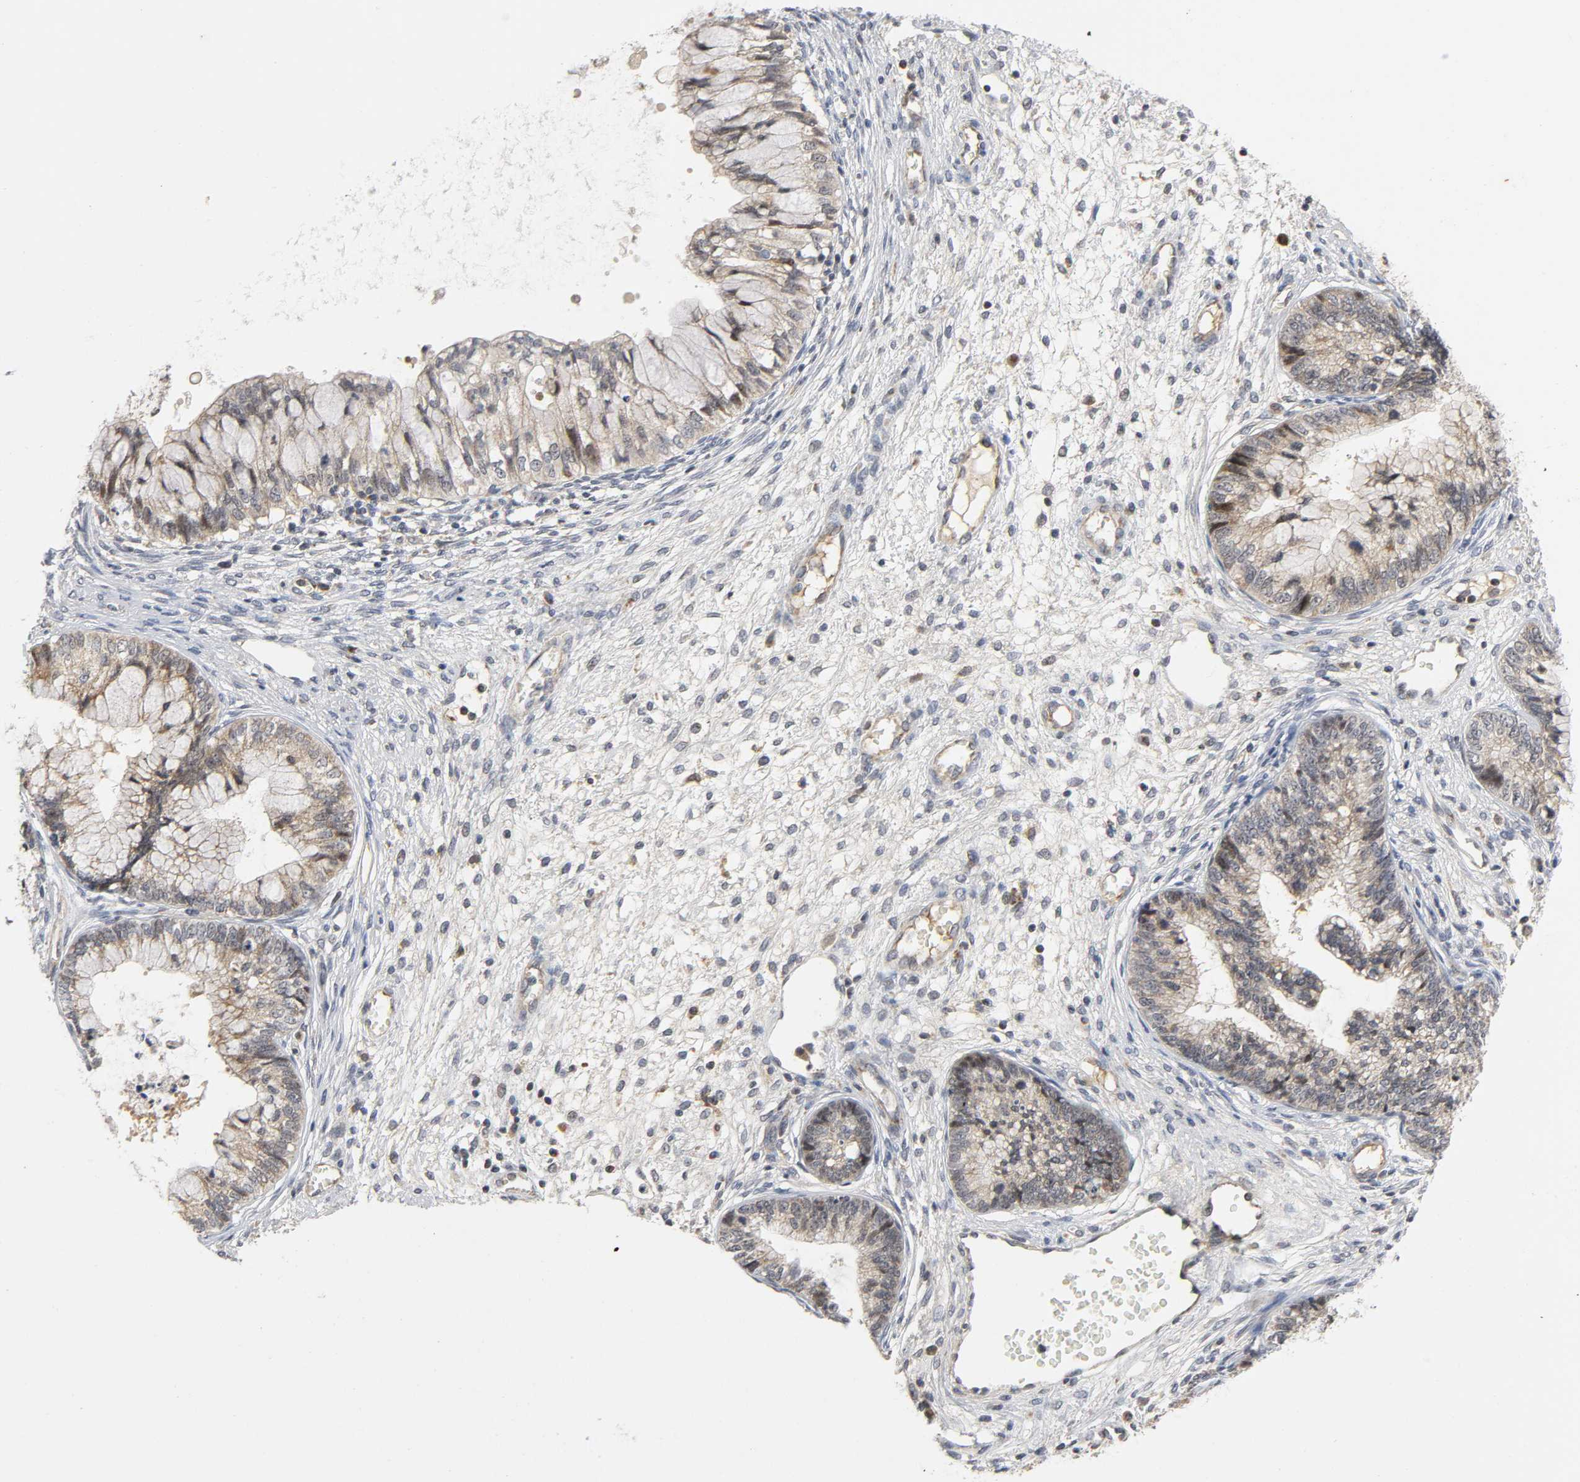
{"staining": {"intensity": "weak", "quantity": "25%-75%", "location": "cytoplasmic/membranous"}, "tissue": "cervical cancer", "cell_type": "Tumor cells", "image_type": "cancer", "snomed": [{"axis": "morphology", "description": "Adenocarcinoma, NOS"}, {"axis": "topography", "description": "Cervix"}], "caption": "The photomicrograph exhibits staining of cervical cancer (adenocarcinoma), revealing weak cytoplasmic/membranous protein positivity (brown color) within tumor cells.", "gene": "NRP1", "patient": {"sex": "female", "age": 44}}